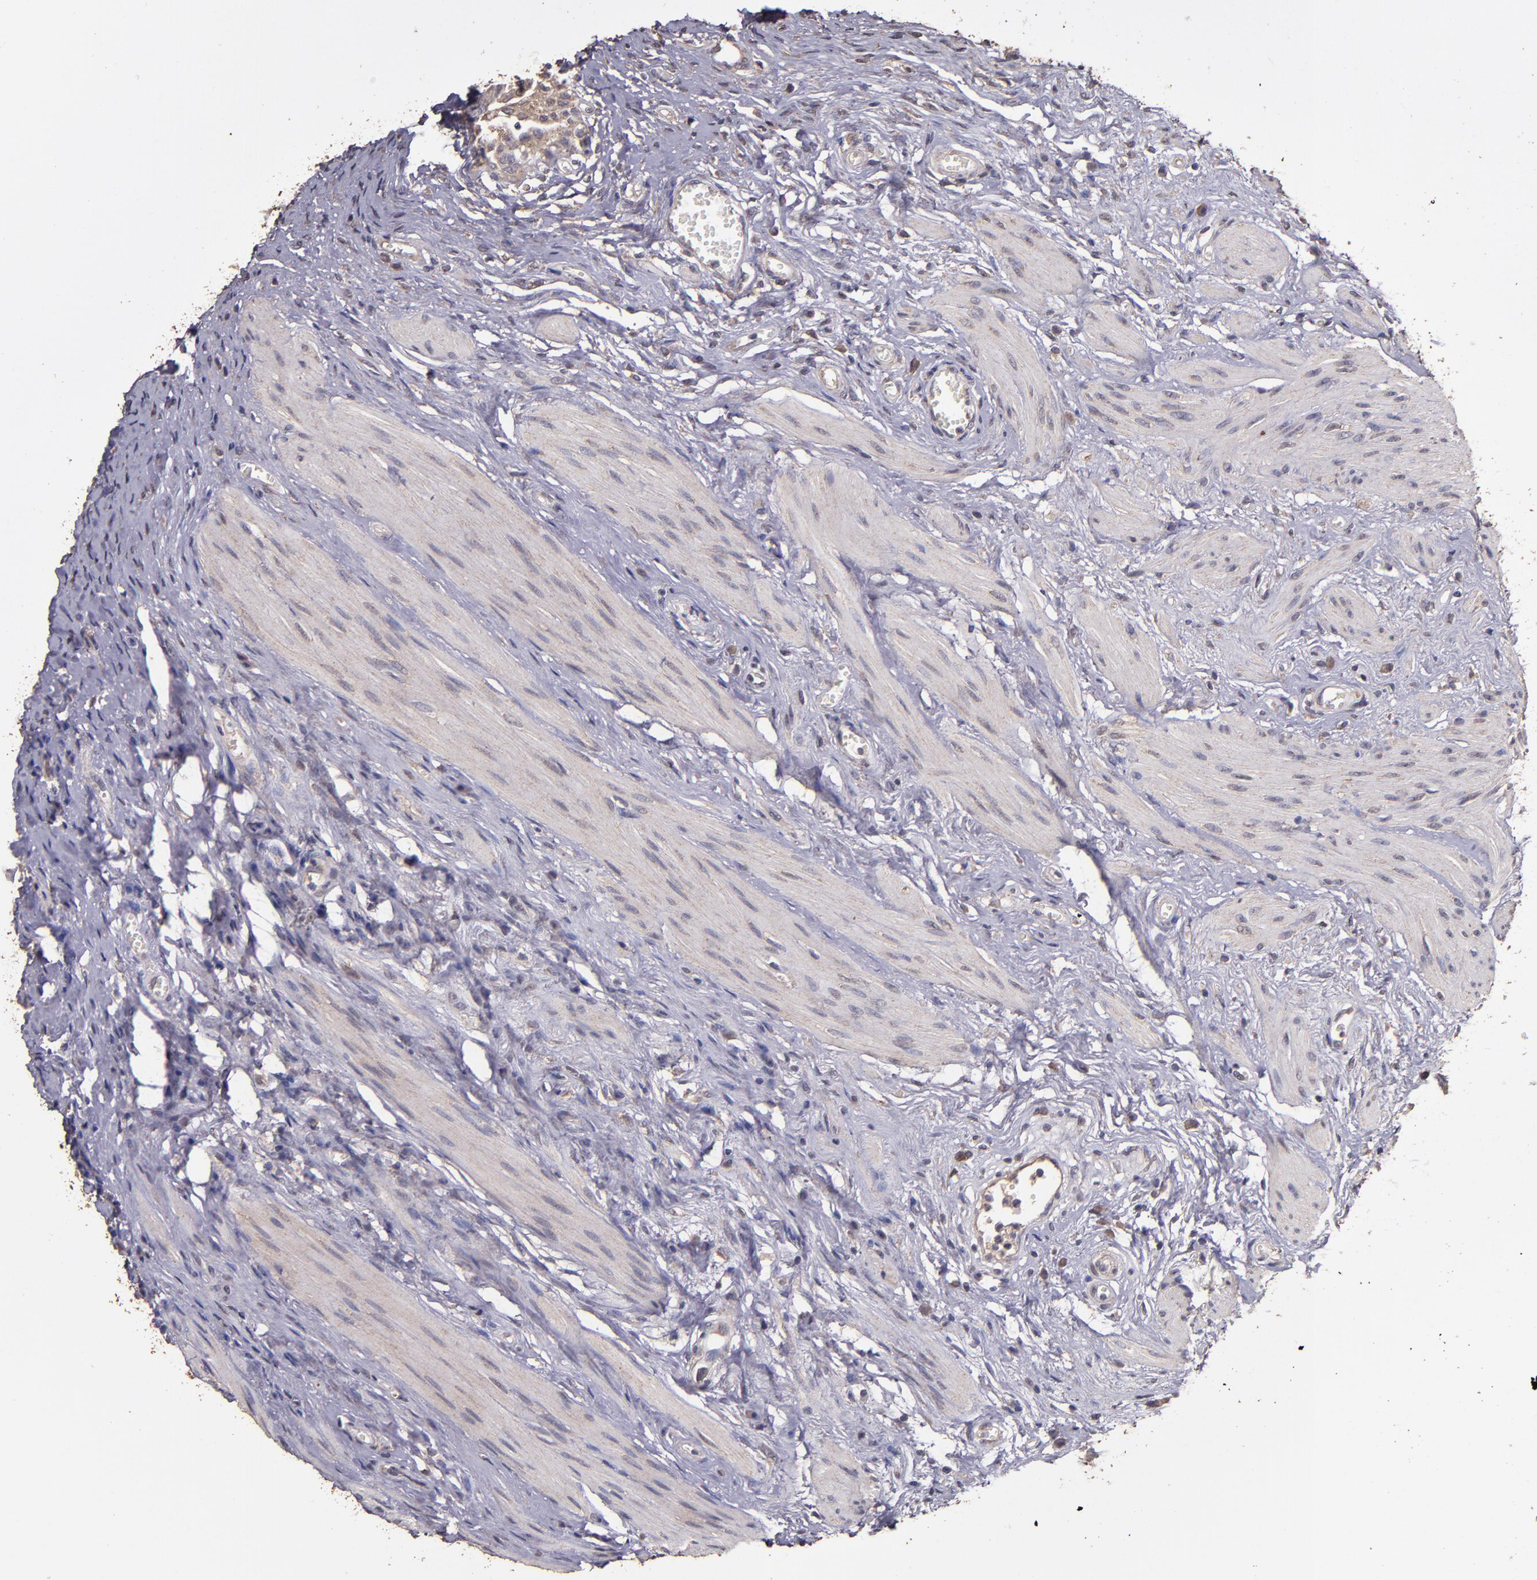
{"staining": {"intensity": "weak", "quantity": ">75%", "location": "cytoplasmic/membranous"}, "tissue": "urinary bladder", "cell_type": "Urothelial cells", "image_type": "normal", "snomed": [{"axis": "morphology", "description": "Normal tissue, NOS"}, {"axis": "topography", "description": "Urinary bladder"}], "caption": "This is a histology image of IHC staining of normal urinary bladder, which shows weak expression in the cytoplasmic/membranous of urothelial cells.", "gene": "HECTD1", "patient": {"sex": "female", "age": 55}}